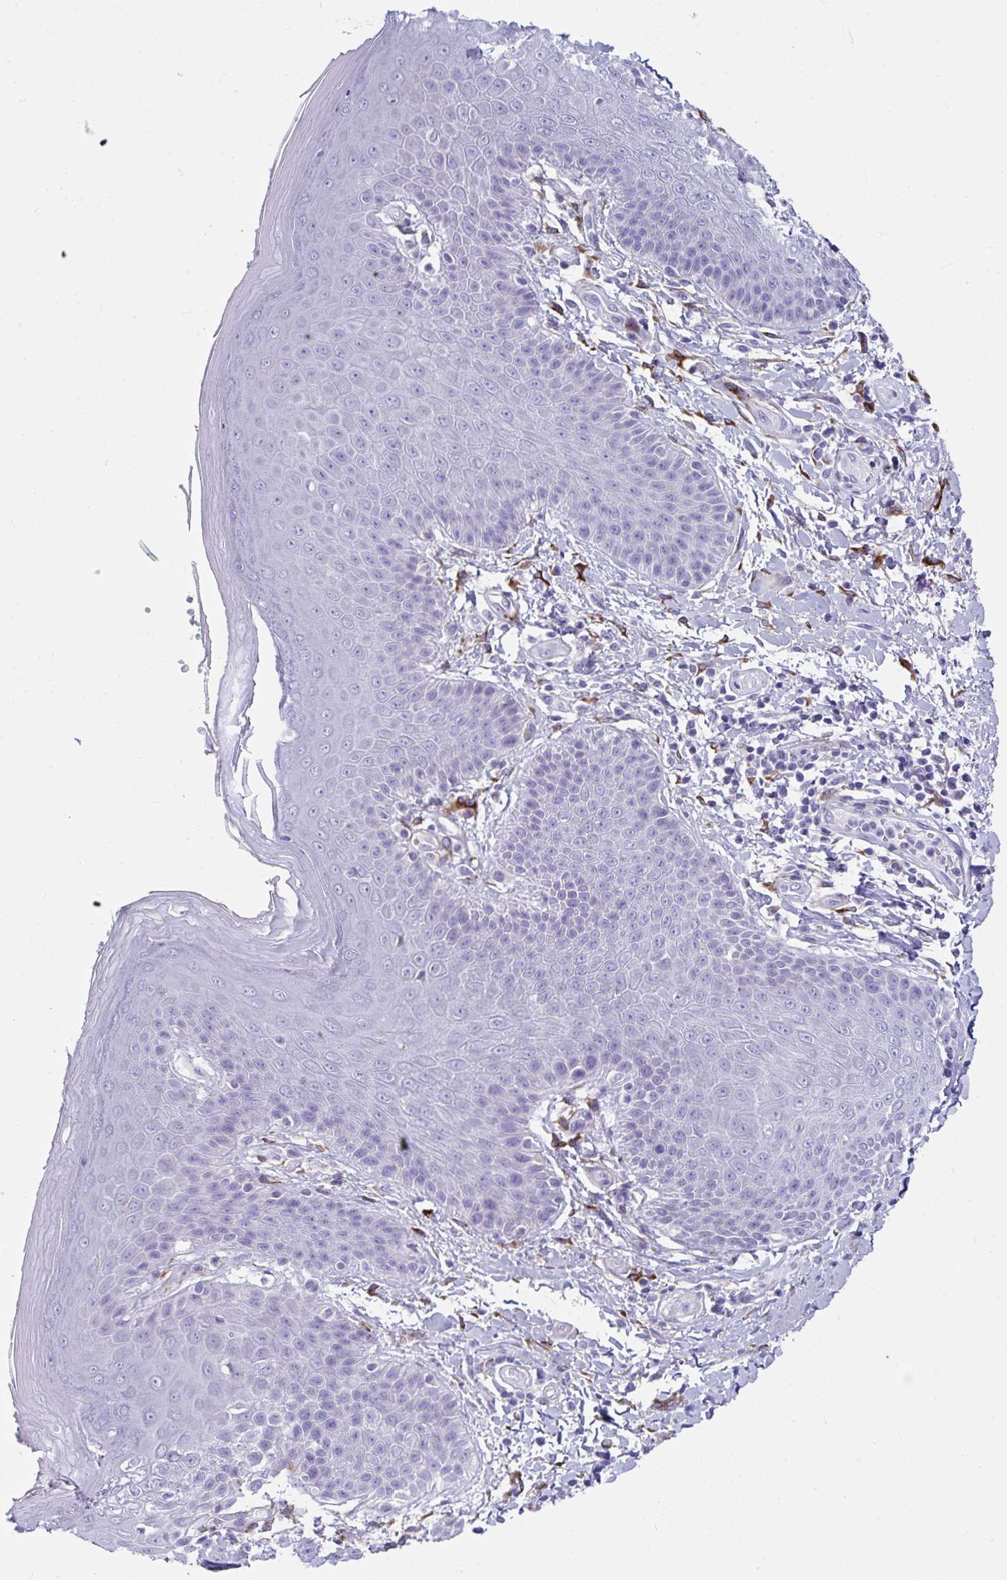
{"staining": {"intensity": "negative", "quantity": "none", "location": "none"}, "tissue": "skin", "cell_type": "Epidermal cells", "image_type": "normal", "snomed": [{"axis": "morphology", "description": "Normal tissue, NOS"}, {"axis": "topography", "description": "Peripheral nerve tissue"}], "caption": "This is a image of immunohistochemistry staining of benign skin, which shows no positivity in epidermal cells. Brightfield microscopy of immunohistochemistry stained with DAB (brown) and hematoxylin (blue), captured at high magnification.", "gene": "GRXCR2", "patient": {"sex": "male", "age": 51}}